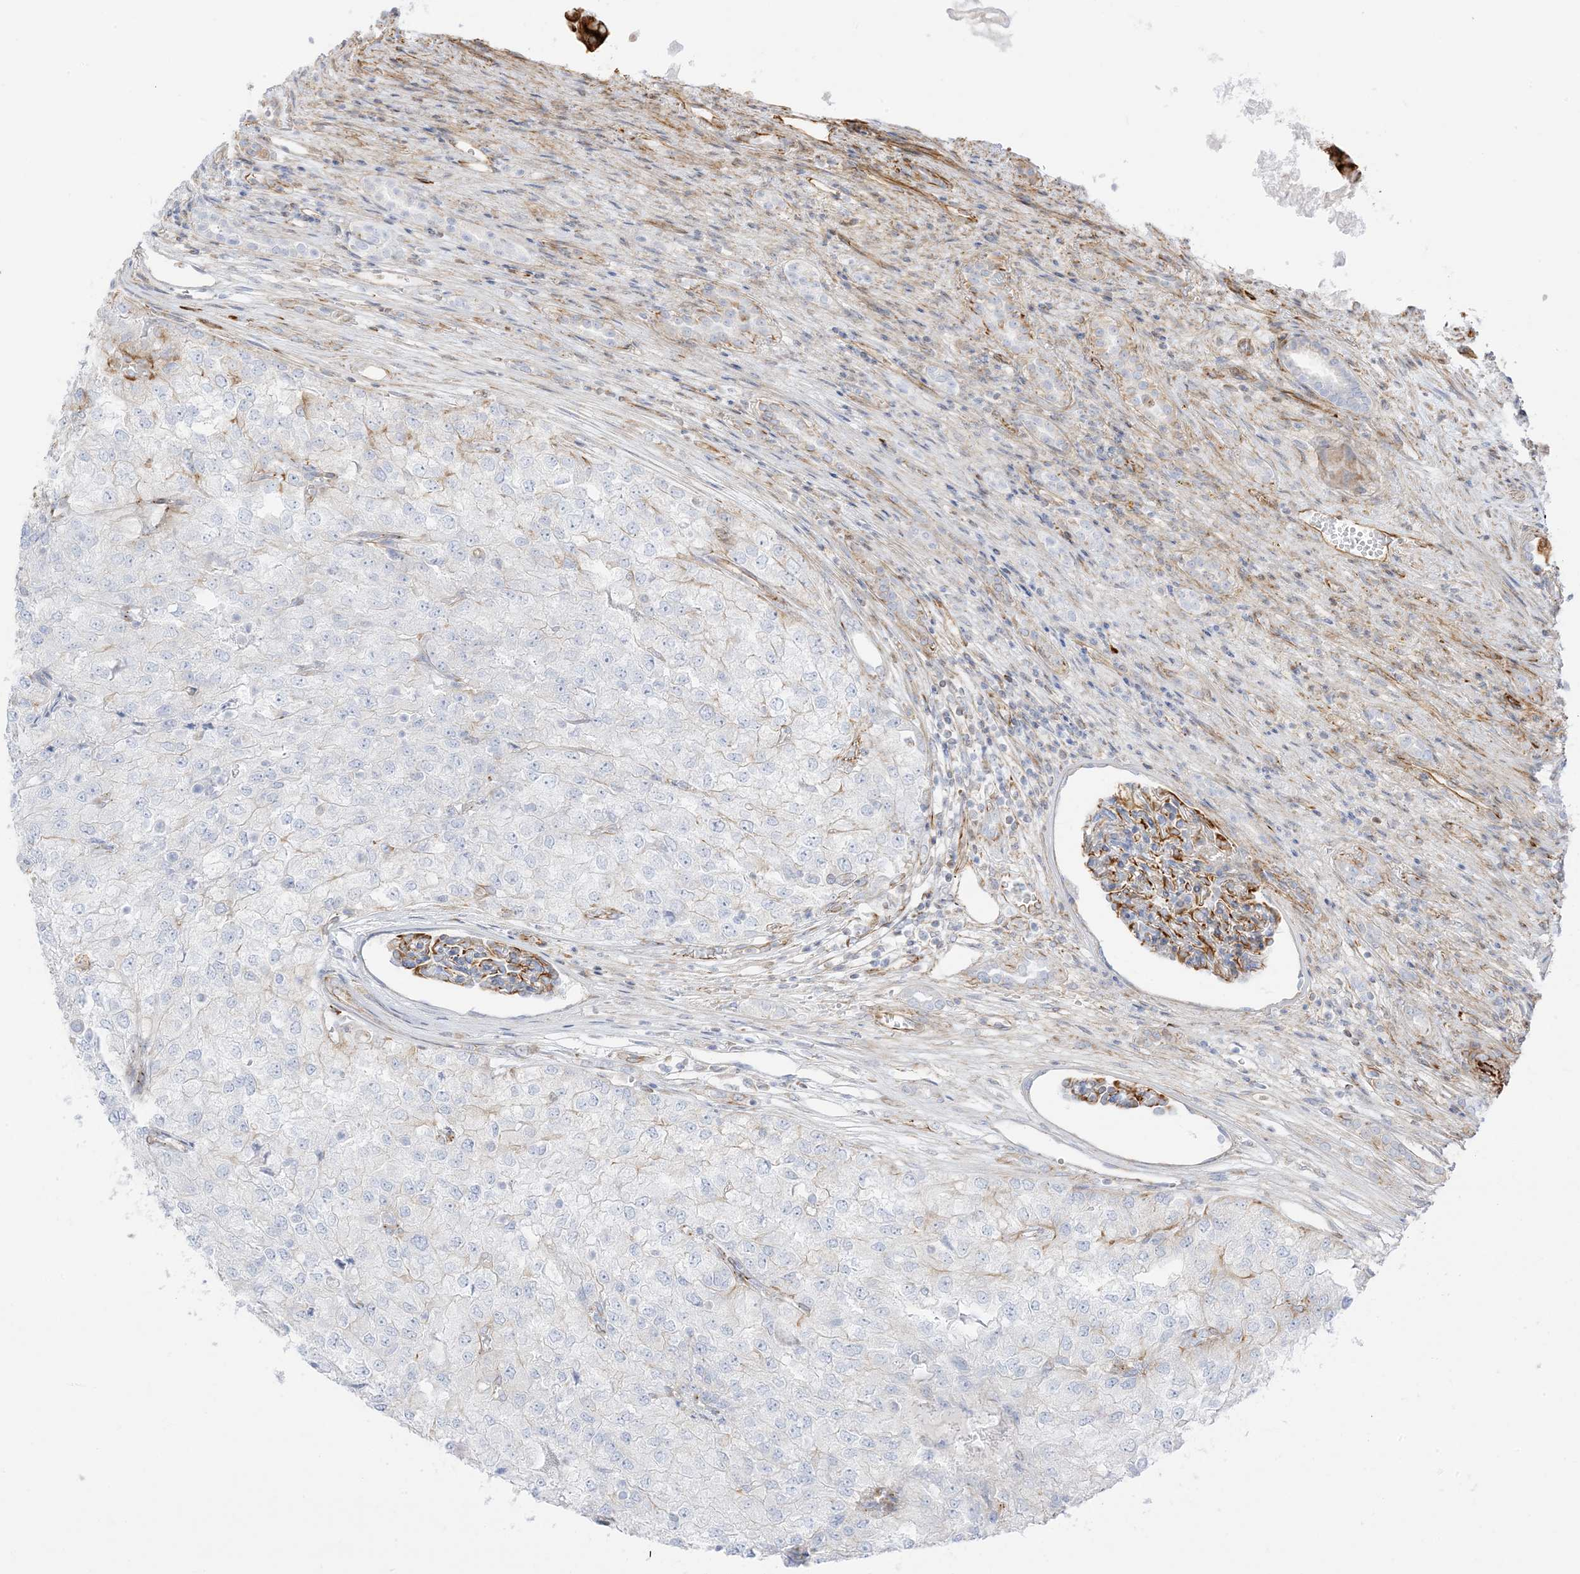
{"staining": {"intensity": "negative", "quantity": "none", "location": "none"}, "tissue": "renal cancer", "cell_type": "Tumor cells", "image_type": "cancer", "snomed": [{"axis": "morphology", "description": "Adenocarcinoma, NOS"}, {"axis": "topography", "description": "Kidney"}], "caption": "Renal adenocarcinoma was stained to show a protein in brown. There is no significant staining in tumor cells.", "gene": "PID1", "patient": {"sex": "female", "age": 54}}